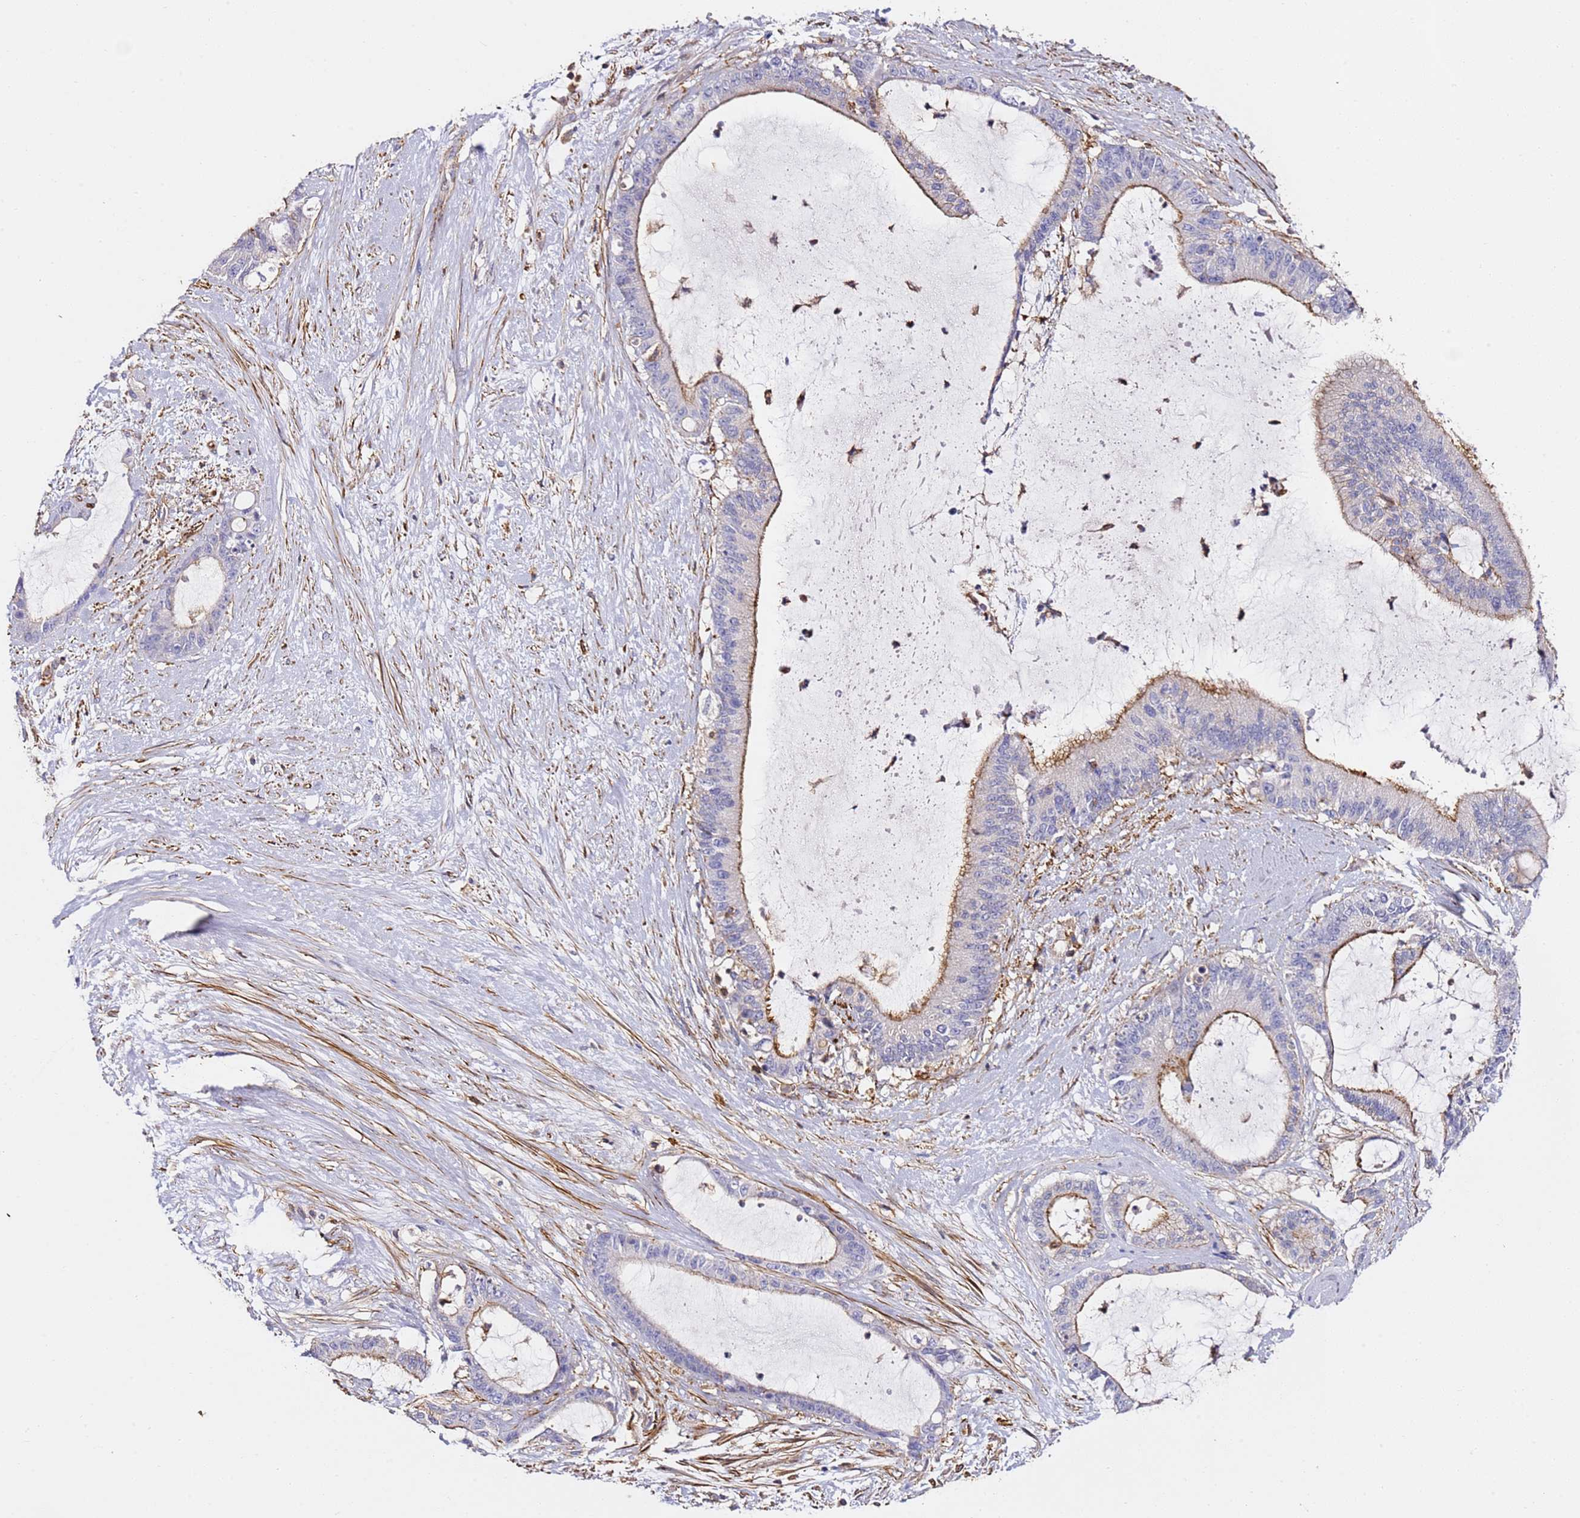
{"staining": {"intensity": "moderate", "quantity": "25%-75%", "location": "cytoplasmic/membranous"}, "tissue": "liver cancer", "cell_type": "Tumor cells", "image_type": "cancer", "snomed": [{"axis": "morphology", "description": "Normal tissue, NOS"}, {"axis": "morphology", "description": "Cholangiocarcinoma"}, {"axis": "topography", "description": "Liver"}, {"axis": "topography", "description": "Peripheral nerve tissue"}], "caption": "Moderate cytoplasmic/membranous expression for a protein is identified in about 25%-75% of tumor cells of liver cancer using immunohistochemistry (IHC).", "gene": "ZNF671", "patient": {"sex": "female", "age": 73}}